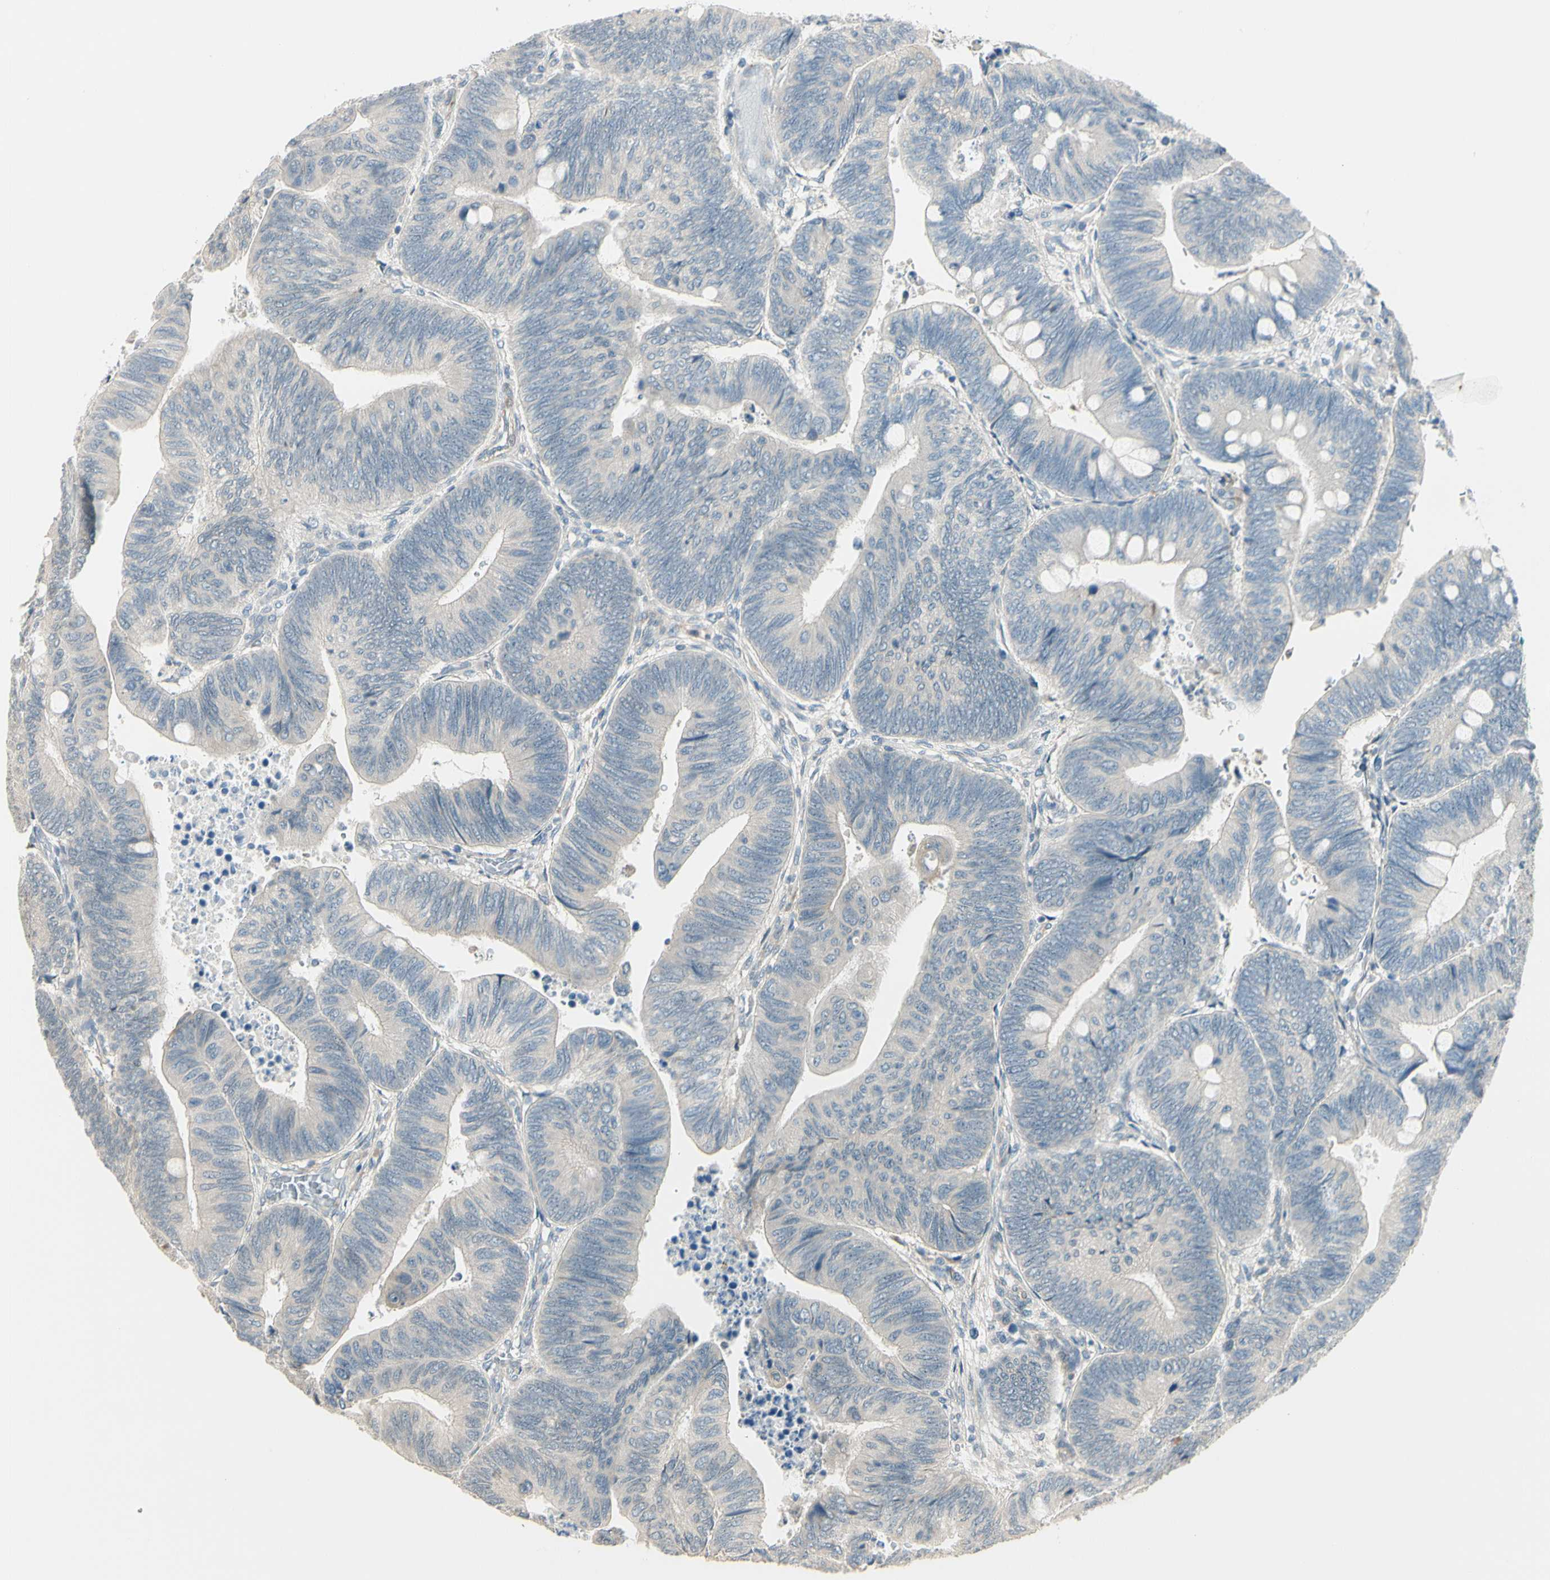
{"staining": {"intensity": "negative", "quantity": "none", "location": "none"}, "tissue": "colorectal cancer", "cell_type": "Tumor cells", "image_type": "cancer", "snomed": [{"axis": "morphology", "description": "Normal tissue, NOS"}, {"axis": "morphology", "description": "Adenocarcinoma, NOS"}, {"axis": "topography", "description": "Rectum"}, {"axis": "topography", "description": "Peripheral nerve tissue"}], "caption": "DAB (3,3'-diaminobenzidine) immunohistochemical staining of adenocarcinoma (colorectal) shows no significant expression in tumor cells. The staining was performed using DAB (3,3'-diaminobenzidine) to visualize the protein expression in brown, while the nuclei were stained in blue with hematoxylin (Magnification: 20x).", "gene": "PCDHB15", "patient": {"sex": "male", "age": 92}}